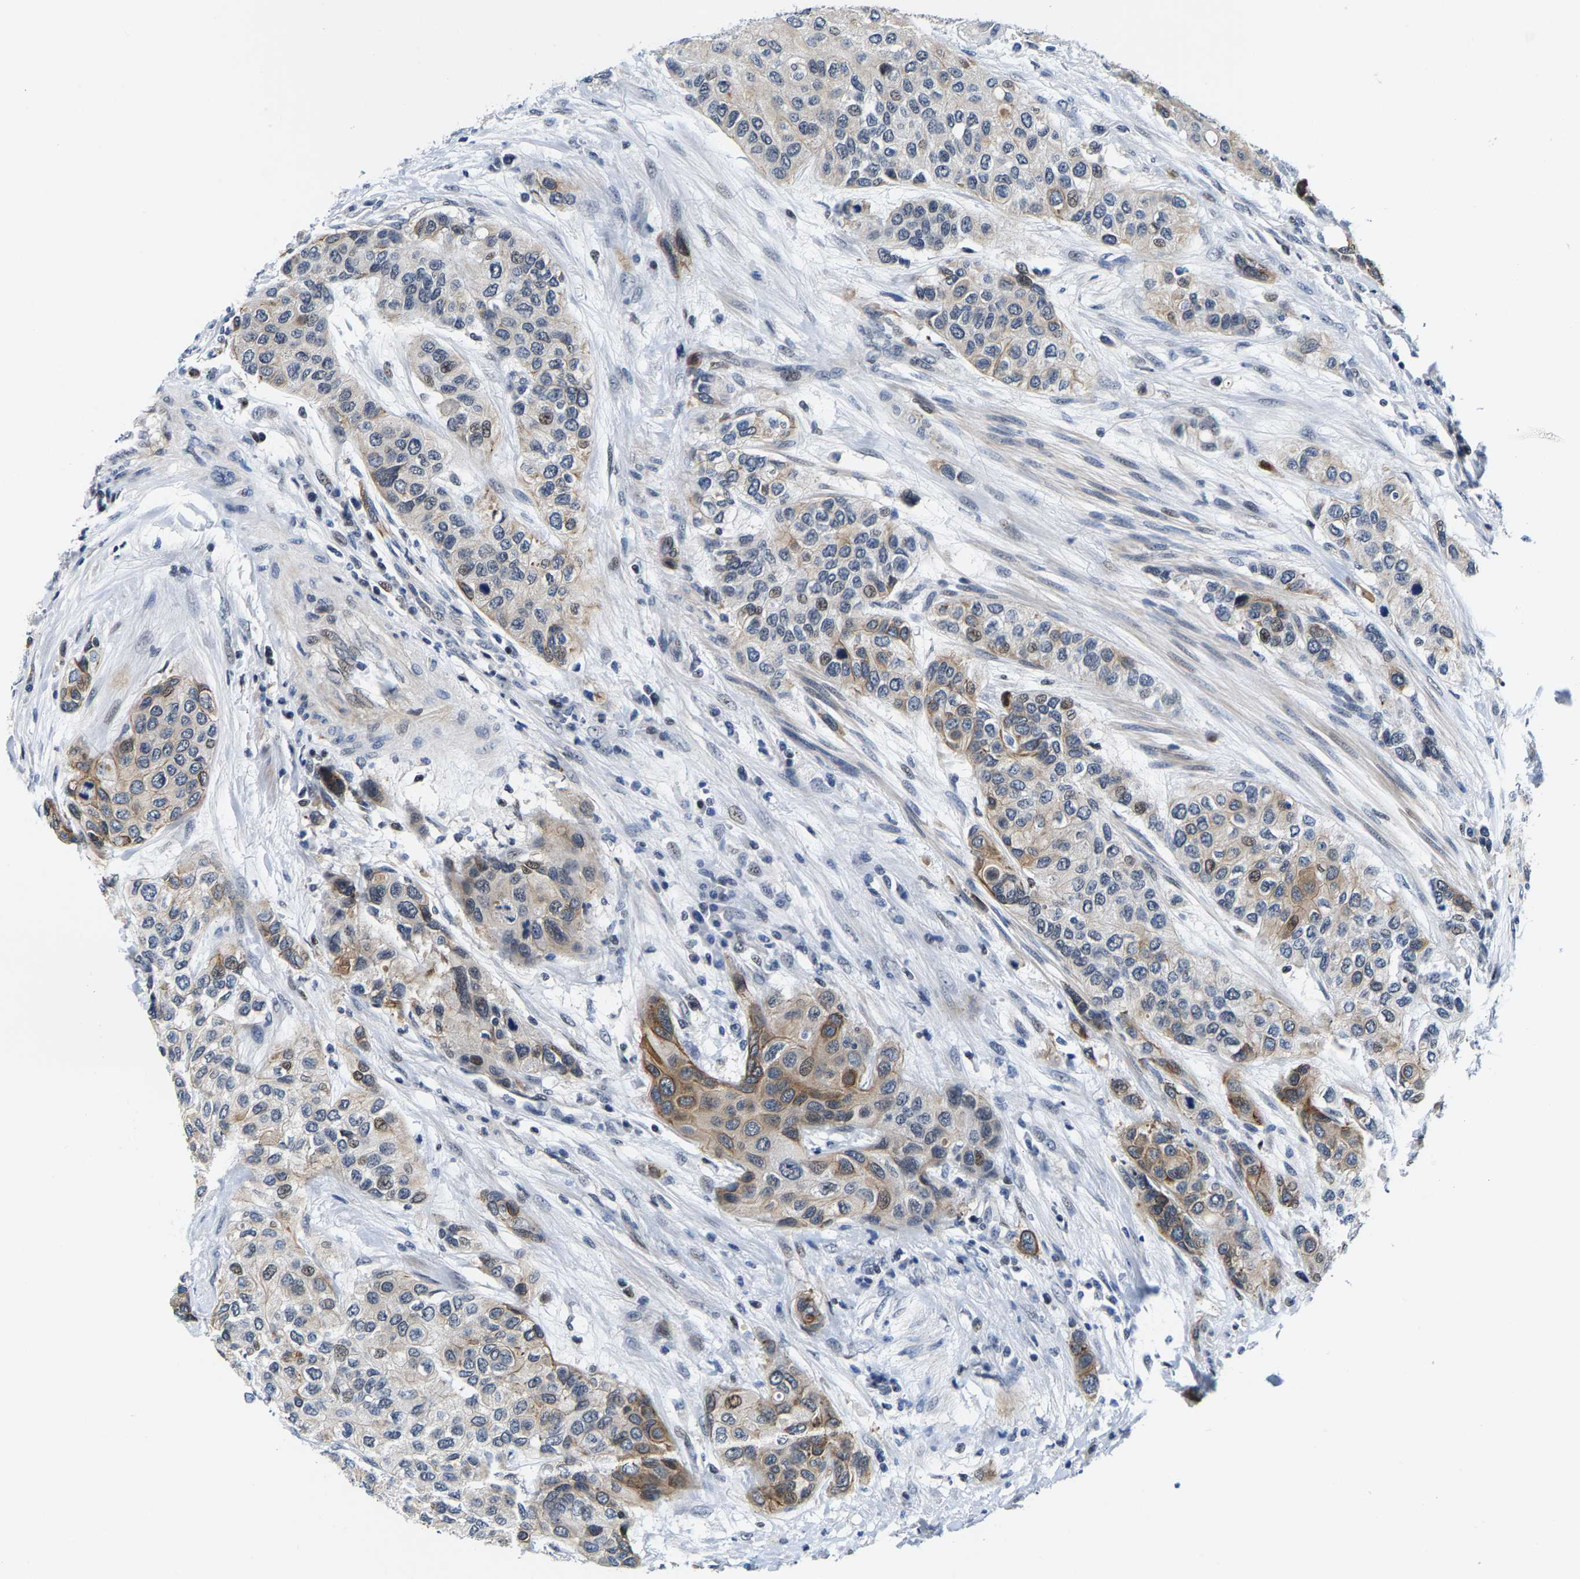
{"staining": {"intensity": "moderate", "quantity": "<25%", "location": "cytoplasmic/membranous"}, "tissue": "urothelial cancer", "cell_type": "Tumor cells", "image_type": "cancer", "snomed": [{"axis": "morphology", "description": "Urothelial carcinoma, High grade"}, {"axis": "topography", "description": "Urinary bladder"}], "caption": "IHC histopathology image of neoplastic tissue: human urothelial carcinoma (high-grade) stained using IHC shows low levels of moderate protein expression localized specifically in the cytoplasmic/membranous of tumor cells, appearing as a cytoplasmic/membranous brown color.", "gene": "GTPBP10", "patient": {"sex": "female", "age": 56}}